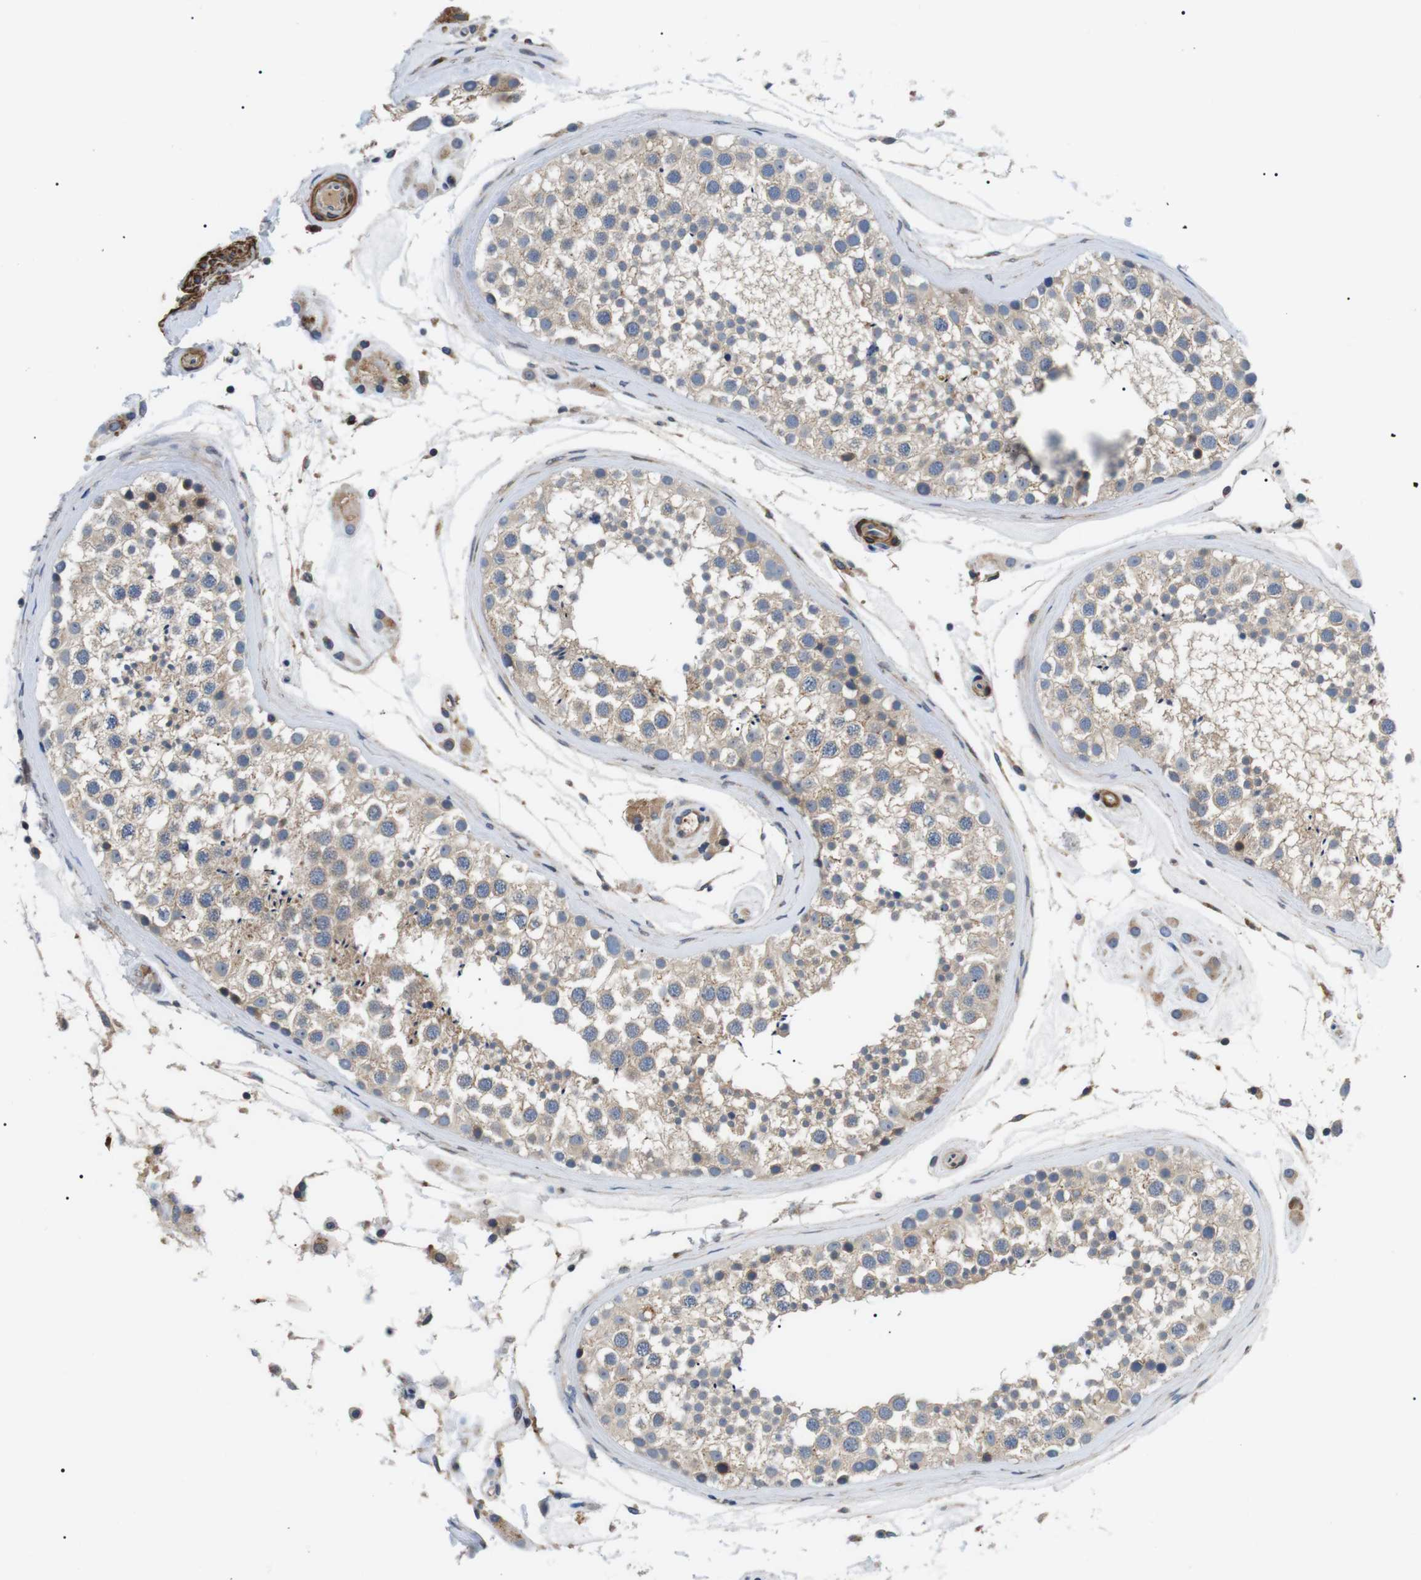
{"staining": {"intensity": "weak", "quantity": "25%-75%", "location": "cytoplasmic/membranous"}, "tissue": "testis", "cell_type": "Cells in seminiferous ducts", "image_type": "normal", "snomed": [{"axis": "morphology", "description": "Normal tissue, NOS"}, {"axis": "topography", "description": "Testis"}], "caption": "Immunohistochemical staining of benign human testis shows 25%-75% levels of weak cytoplasmic/membranous protein staining in about 25%-75% of cells in seminiferous ducts. The staining is performed using DAB (3,3'-diaminobenzidine) brown chromogen to label protein expression. The nuclei are counter-stained blue using hematoxylin.", "gene": "DIPK1A", "patient": {"sex": "male", "age": 46}}